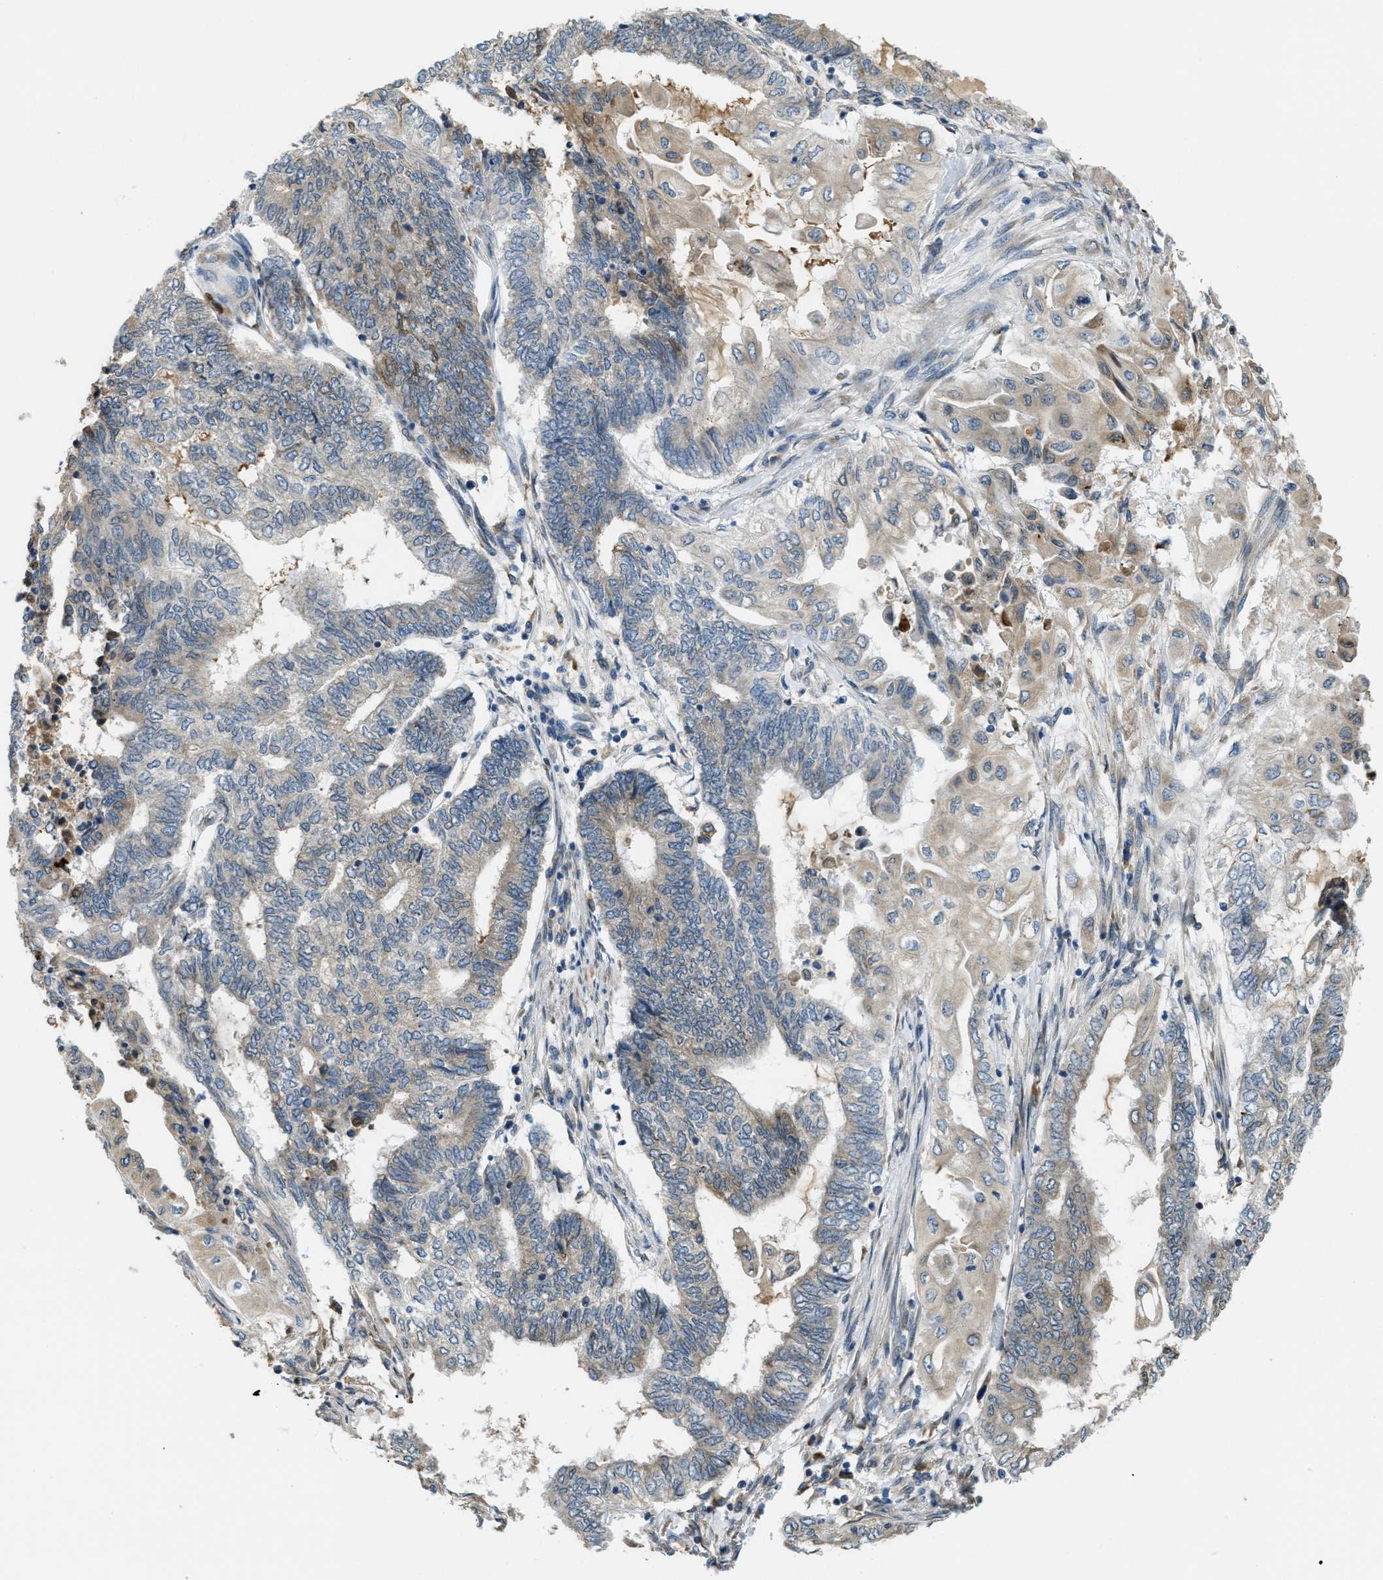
{"staining": {"intensity": "weak", "quantity": "25%-75%", "location": "cytoplasmic/membranous"}, "tissue": "endometrial cancer", "cell_type": "Tumor cells", "image_type": "cancer", "snomed": [{"axis": "morphology", "description": "Adenocarcinoma, NOS"}, {"axis": "topography", "description": "Uterus"}, {"axis": "topography", "description": "Endometrium"}], "caption": "Adenocarcinoma (endometrial) was stained to show a protein in brown. There is low levels of weak cytoplasmic/membranous staining in approximately 25%-75% of tumor cells. The staining was performed using DAB to visualize the protein expression in brown, while the nuclei were stained in blue with hematoxylin (Magnification: 20x).", "gene": "MPDU1", "patient": {"sex": "female", "age": 70}}